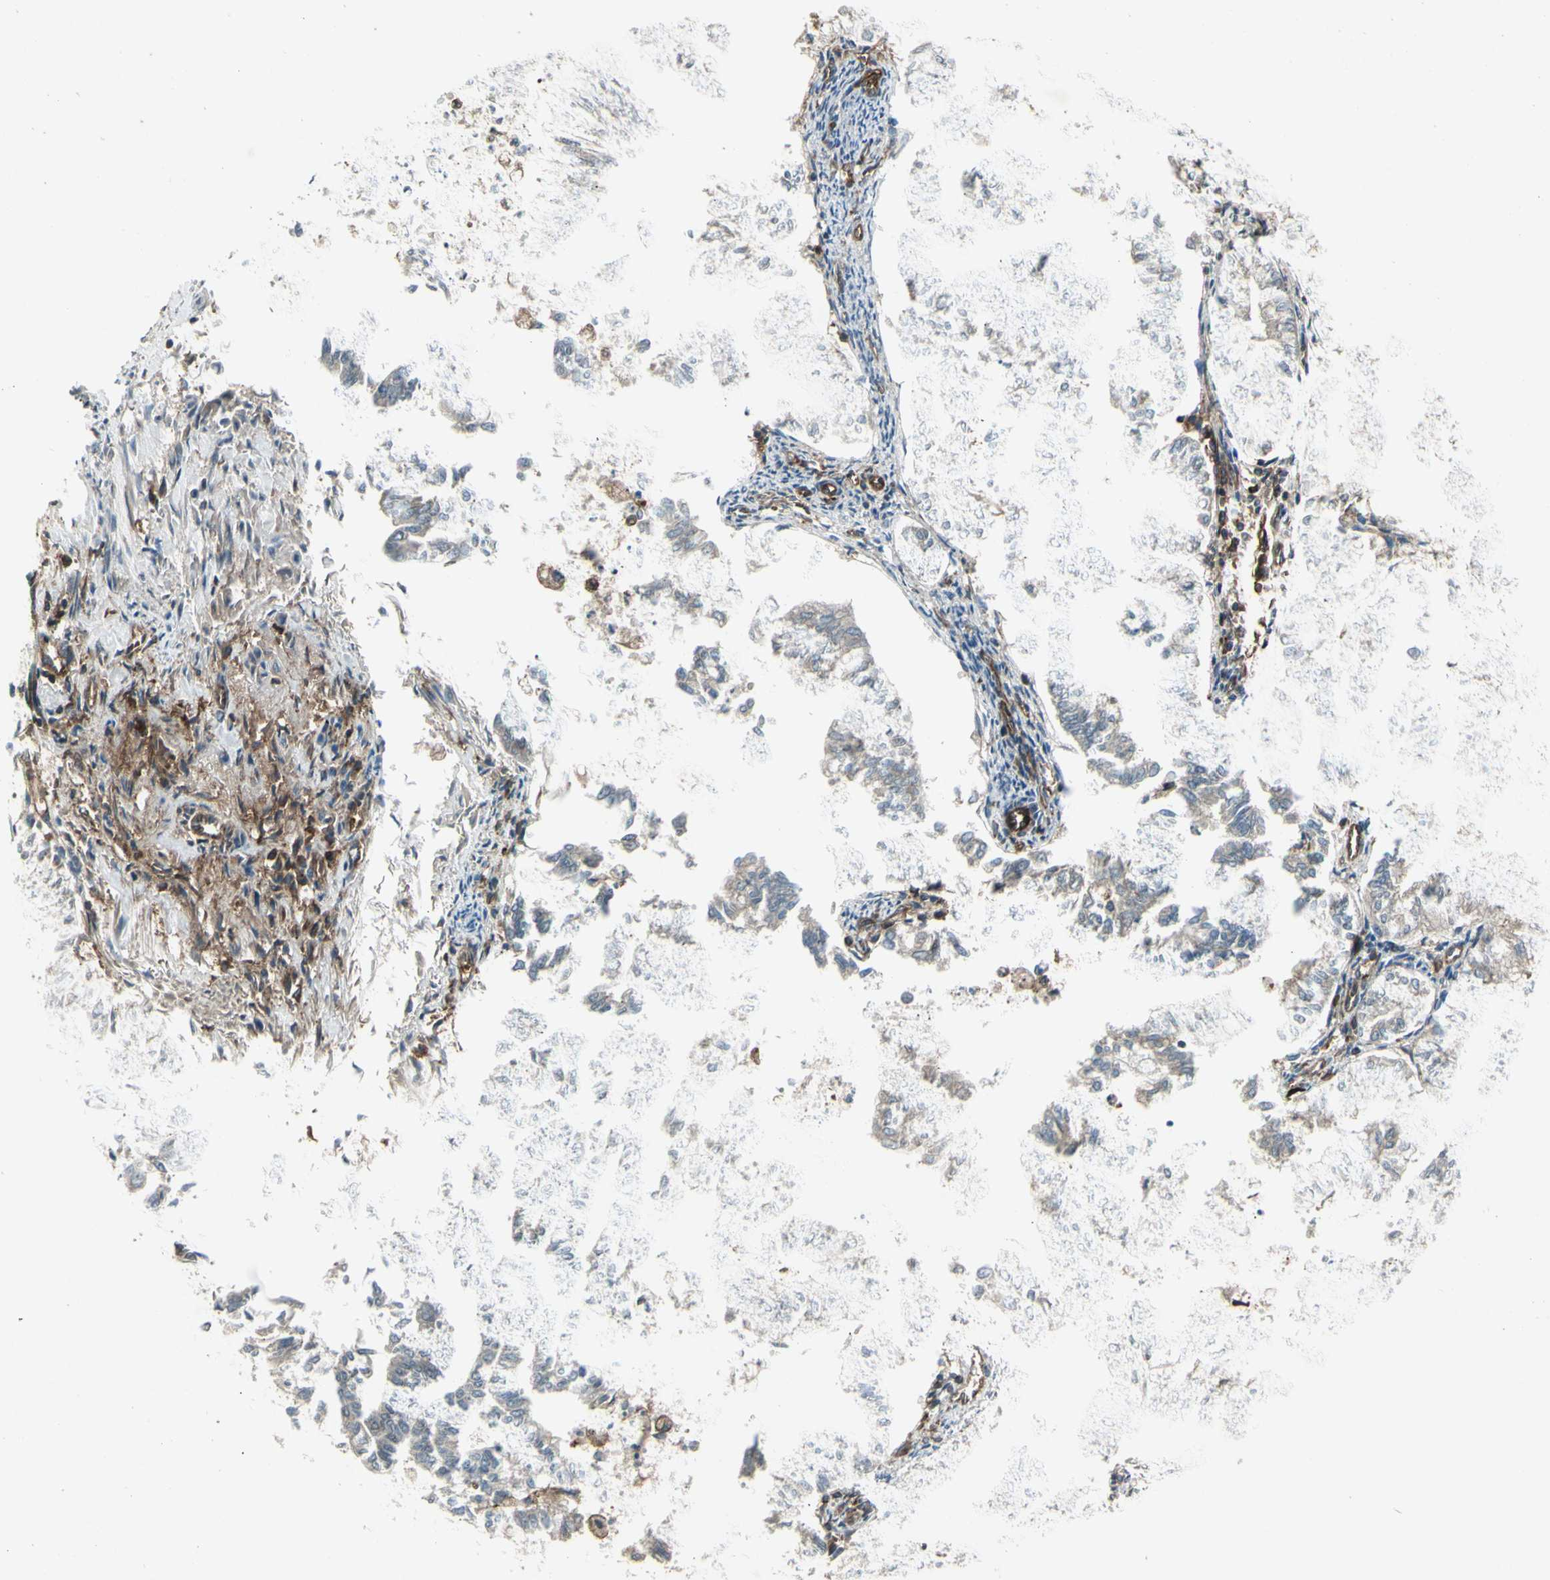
{"staining": {"intensity": "weak", "quantity": ">75%", "location": "cytoplasmic/membranous"}, "tissue": "endometrial cancer", "cell_type": "Tumor cells", "image_type": "cancer", "snomed": [{"axis": "morphology", "description": "Necrosis, NOS"}, {"axis": "morphology", "description": "Adenocarcinoma, NOS"}, {"axis": "topography", "description": "Endometrium"}], "caption": "Immunohistochemical staining of endometrial cancer reveals low levels of weak cytoplasmic/membranous staining in about >75% of tumor cells.", "gene": "FXYD5", "patient": {"sex": "female", "age": 79}}